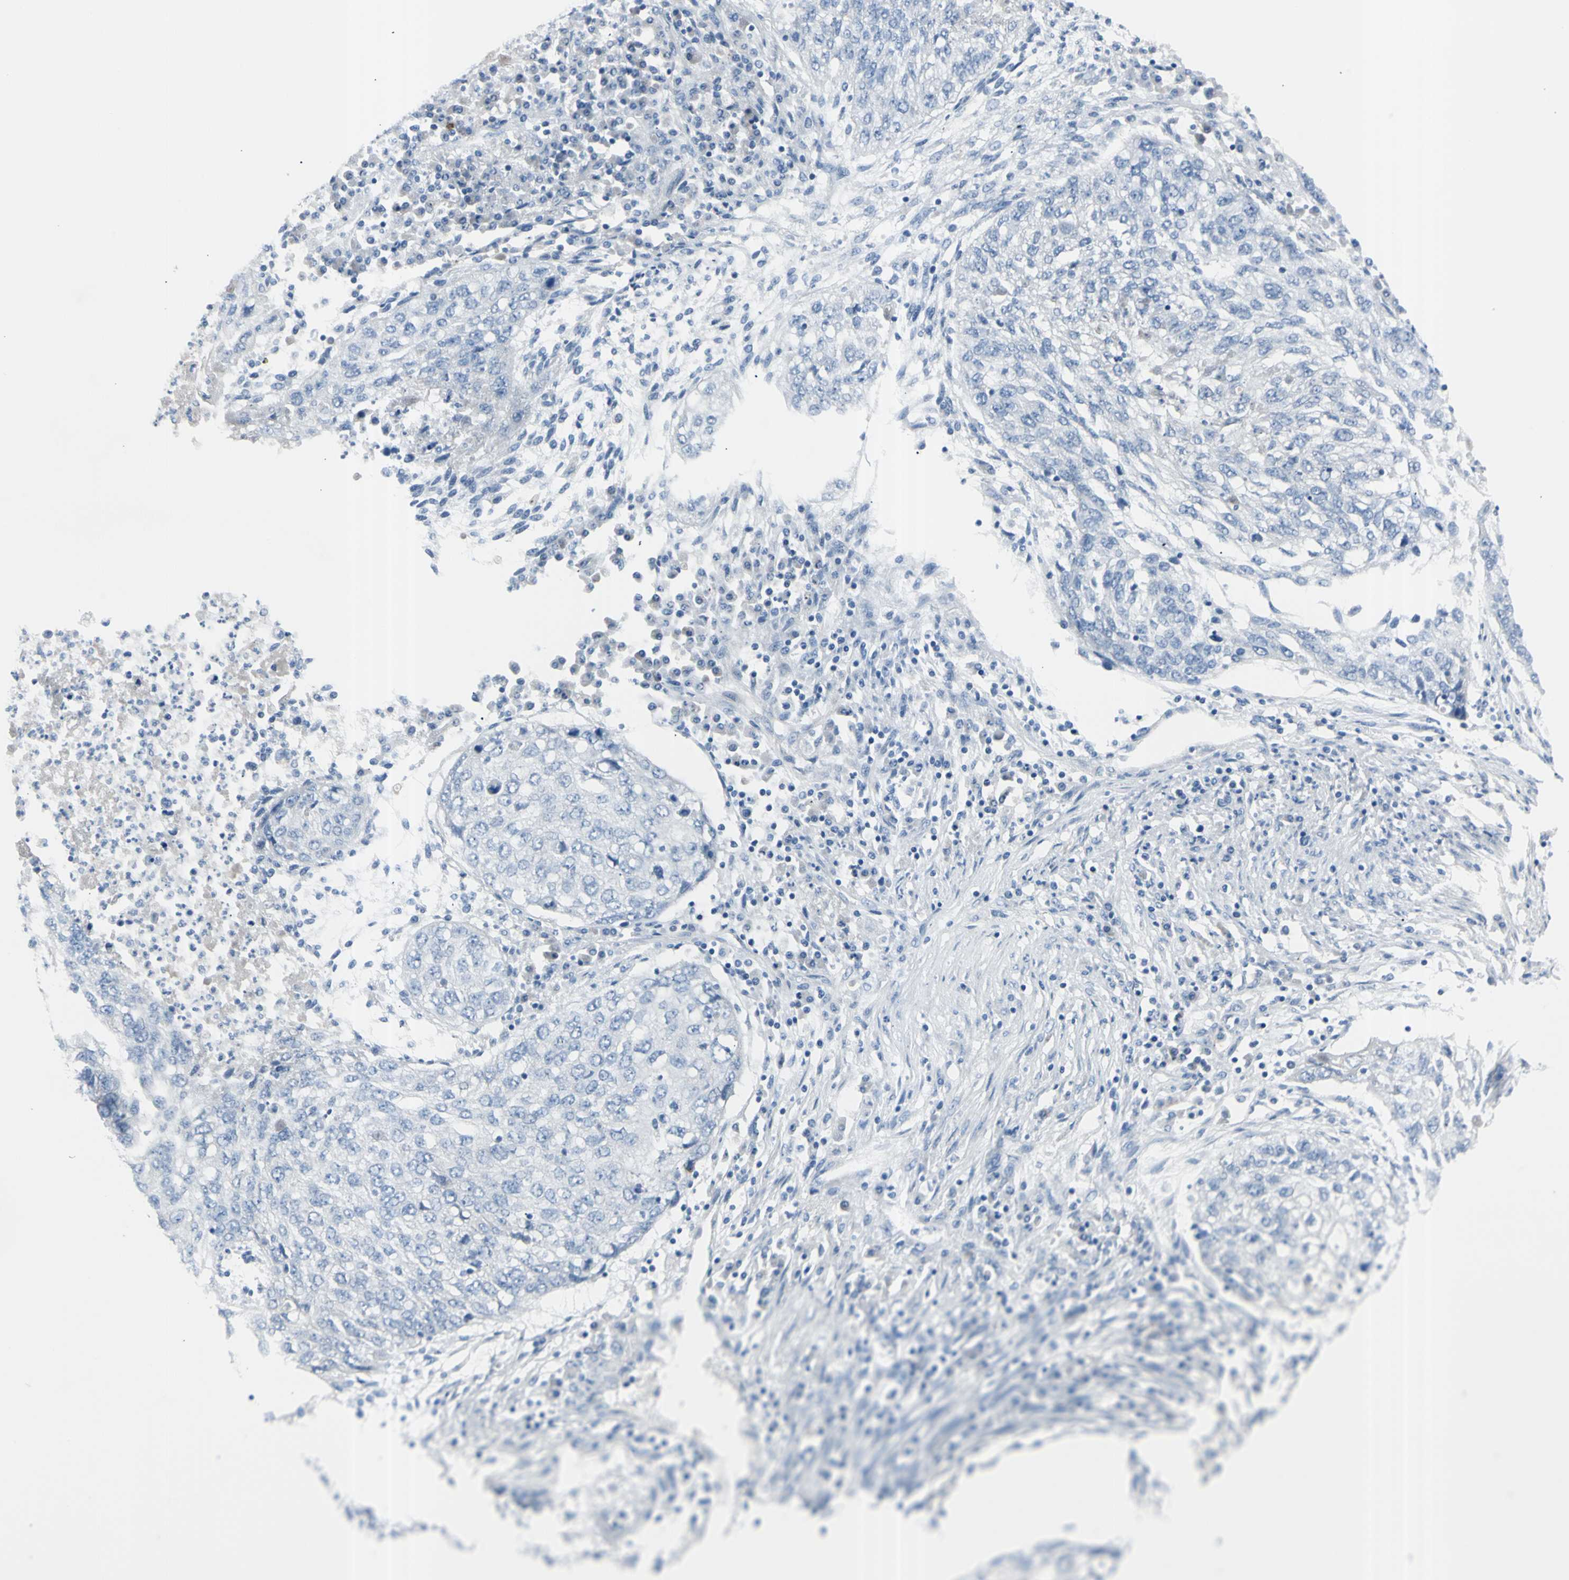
{"staining": {"intensity": "negative", "quantity": "none", "location": "none"}, "tissue": "lung cancer", "cell_type": "Tumor cells", "image_type": "cancer", "snomed": [{"axis": "morphology", "description": "Squamous cell carcinoma, NOS"}, {"axis": "topography", "description": "Lung"}], "caption": "The photomicrograph shows no staining of tumor cells in lung cancer.", "gene": "TPO", "patient": {"sex": "female", "age": 63}}